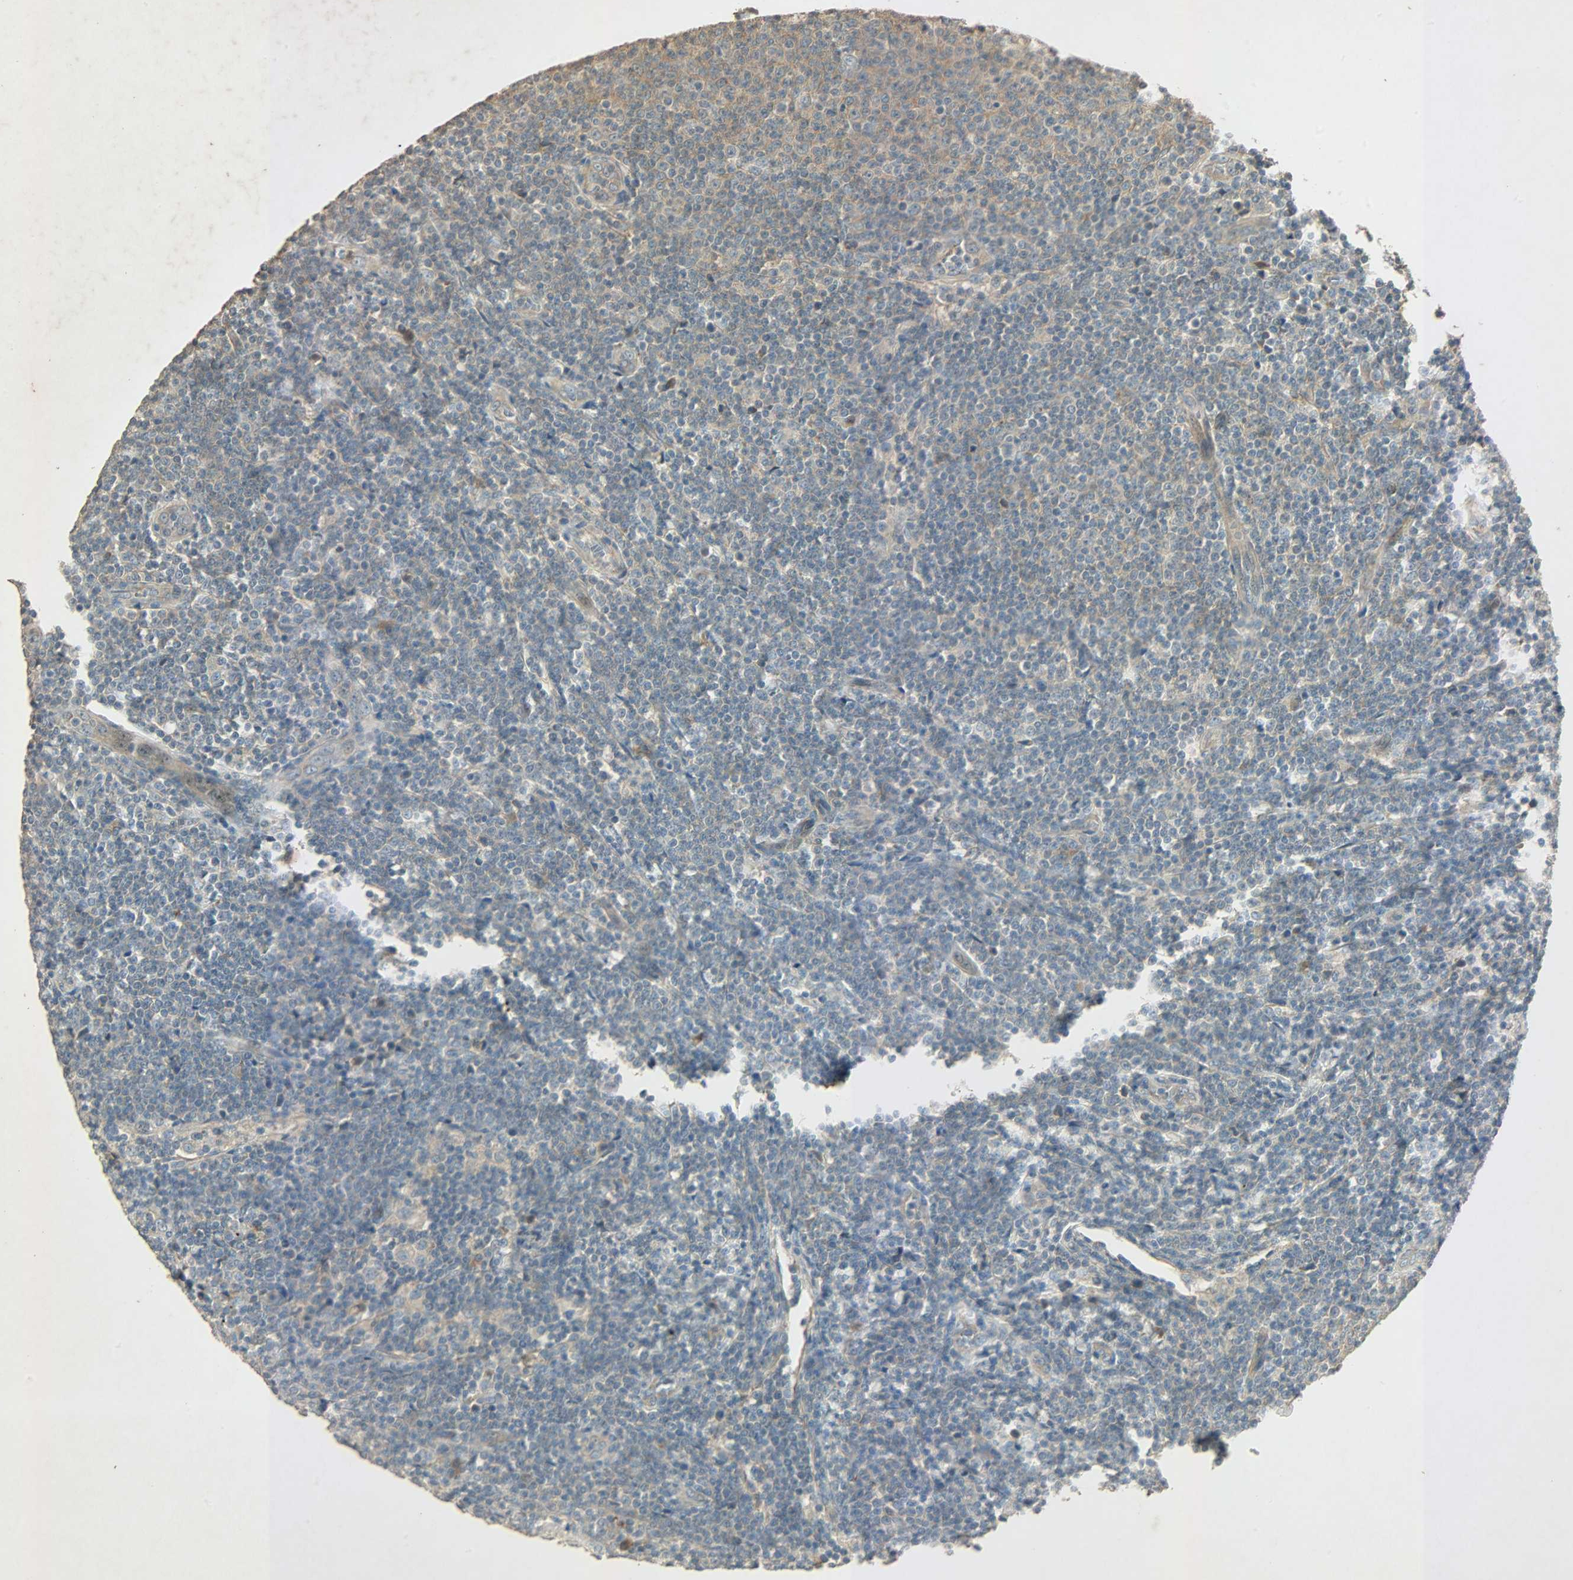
{"staining": {"intensity": "weak", "quantity": ">75%", "location": "cytoplasmic/membranous"}, "tissue": "lymphoma", "cell_type": "Tumor cells", "image_type": "cancer", "snomed": [{"axis": "morphology", "description": "Malignant lymphoma, non-Hodgkin's type, Low grade"}, {"axis": "topography", "description": "Lymph node"}], "caption": "Immunohistochemical staining of human malignant lymphoma, non-Hodgkin's type (low-grade) shows low levels of weak cytoplasmic/membranous protein staining in about >75% of tumor cells.", "gene": "ATP2B1", "patient": {"sex": "male", "age": 66}}